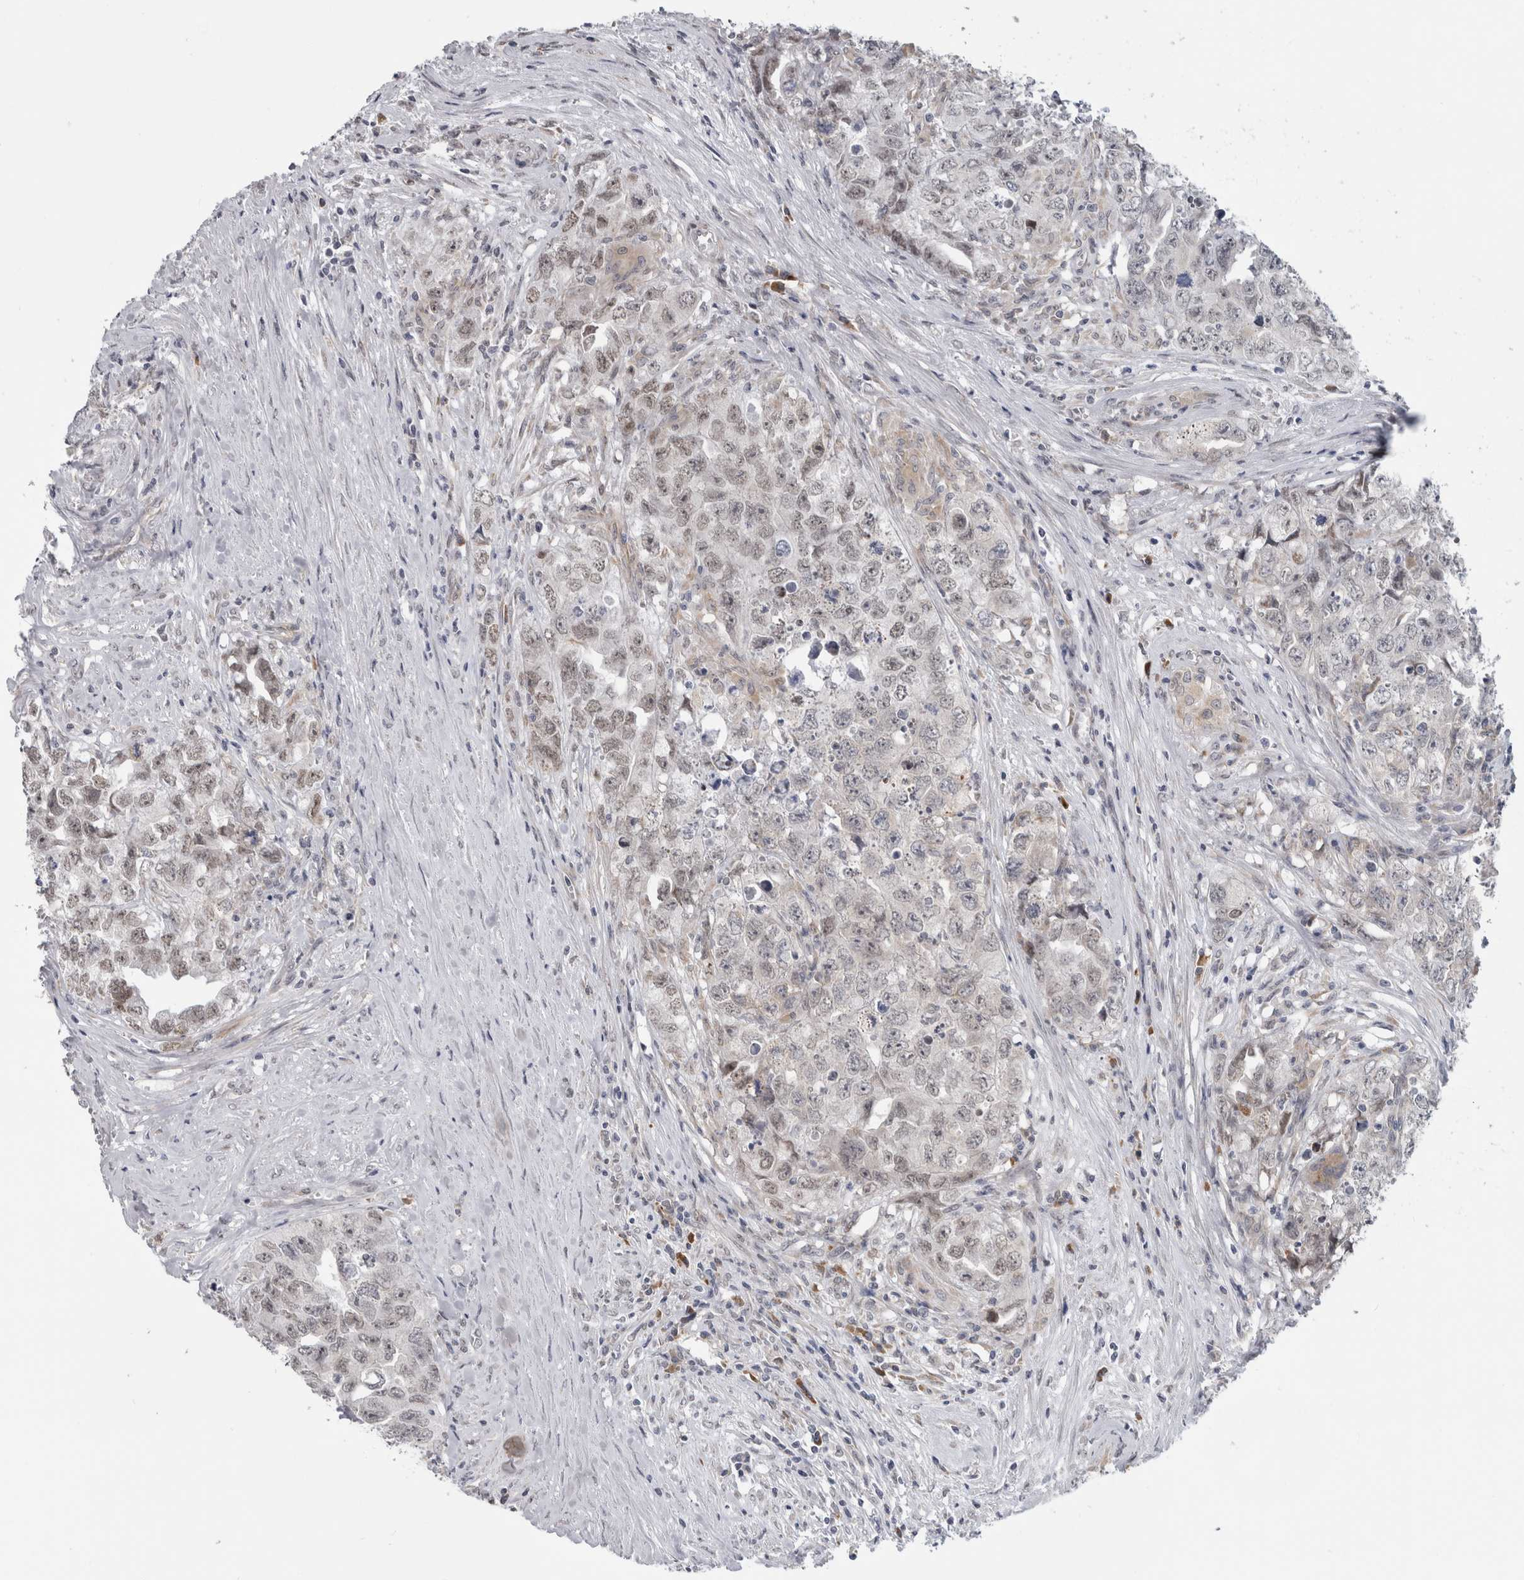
{"staining": {"intensity": "weak", "quantity": "<25%", "location": "cytoplasmic/membranous,nuclear"}, "tissue": "testis cancer", "cell_type": "Tumor cells", "image_type": "cancer", "snomed": [{"axis": "morphology", "description": "Seminoma, NOS"}, {"axis": "morphology", "description": "Carcinoma, Embryonal, NOS"}, {"axis": "topography", "description": "Testis"}], "caption": "A micrograph of testis cancer (embryonal carcinoma) stained for a protein reveals no brown staining in tumor cells. The staining was performed using DAB (3,3'-diaminobenzidine) to visualize the protein expression in brown, while the nuclei were stained in blue with hematoxylin (Magnification: 20x).", "gene": "TMEM242", "patient": {"sex": "male", "age": 43}}